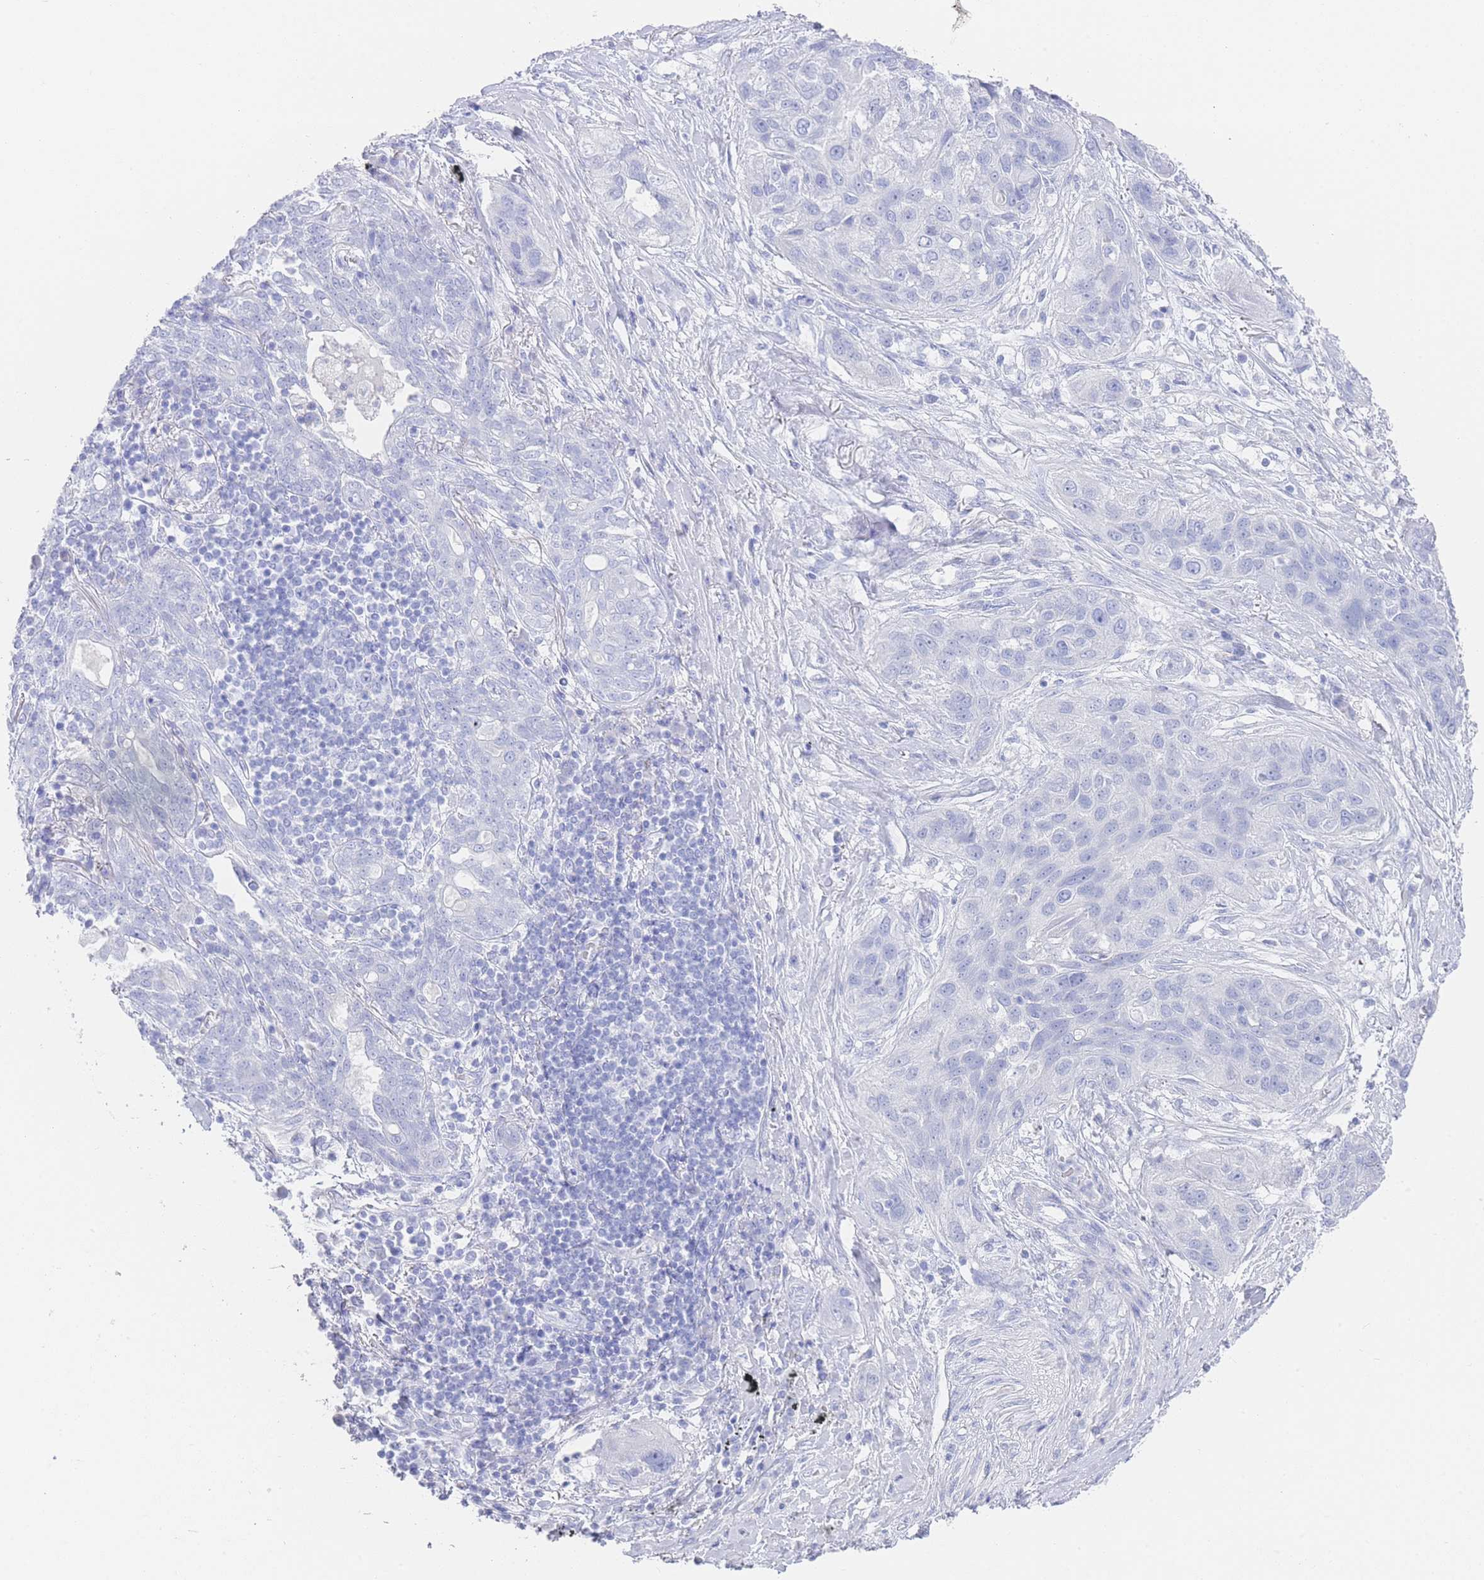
{"staining": {"intensity": "negative", "quantity": "none", "location": "none"}, "tissue": "lung cancer", "cell_type": "Tumor cells", "image_type": "cancer", "snomed": [{"axis": "morphology", "description": "Squamous cell carcinoma, NOS"}, {"axis": "topography", "description": "Lung"}], "caption": "High power microscopy histopathology image of an IHC image of lung squamous cell carcinoma, revealing no significant positivity in tumor cells.", "gene": "LRRC37A", "patient": {"sex": "female", "age": 70}}